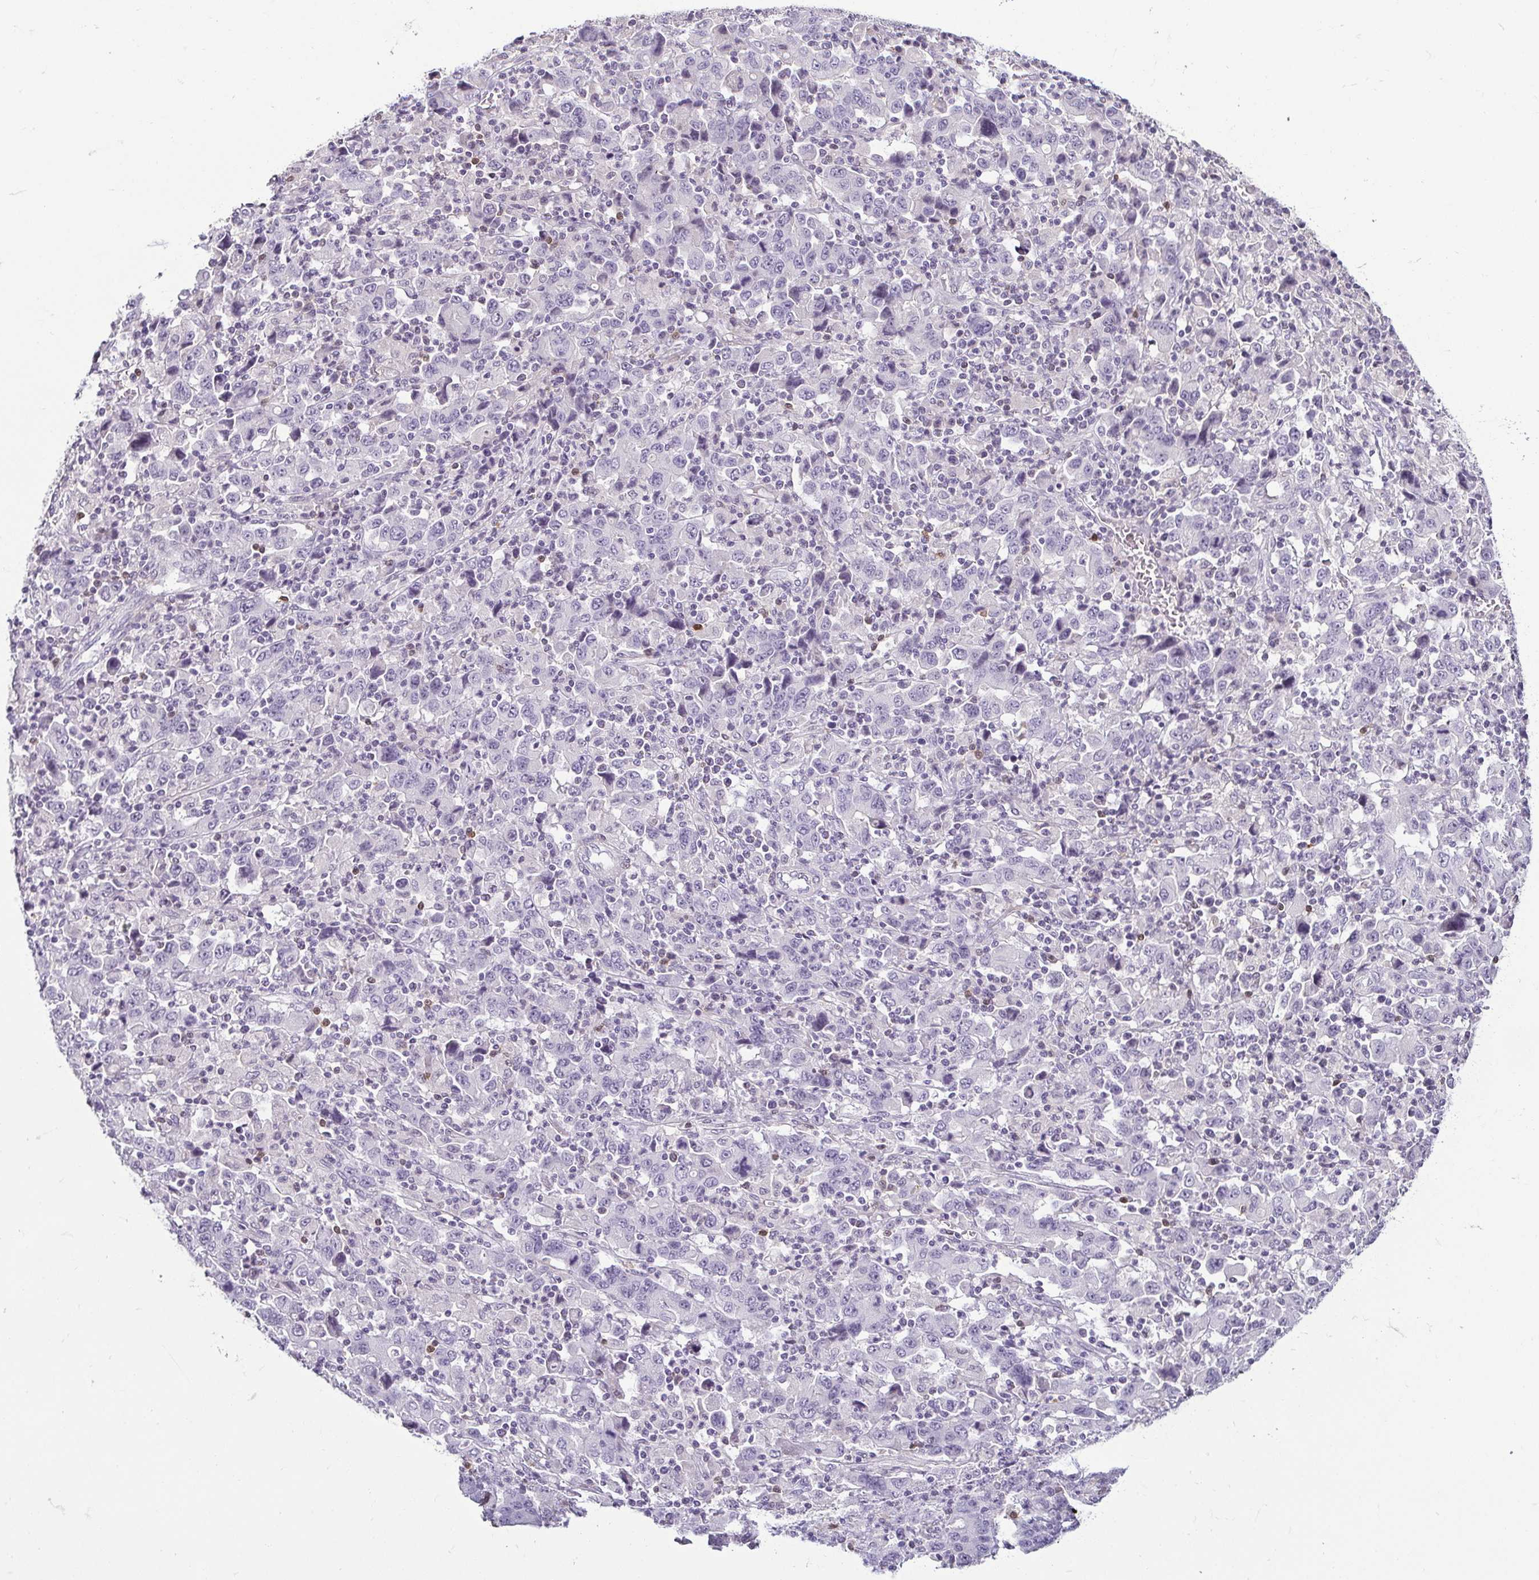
{"staining": {"intensity": "negative", "quantity": "none", "location": "none"}, "tissue": "stomach cancer", "cell_type": "Tumor cells", "image_type": "cancer", "snomed": [{"axis": "morphology", "description": "Adenocarcinoma, NOS"}, {"axis": "topography", "description": "Stomach, upper"}], "caption": "IHC micrograph of human adenocarcinoma (stomach) stained for a protein (brown), which reveals no expression in tumor cells.", "gene": "HOPX", "patient": {"sex": "male", "age": 69}}